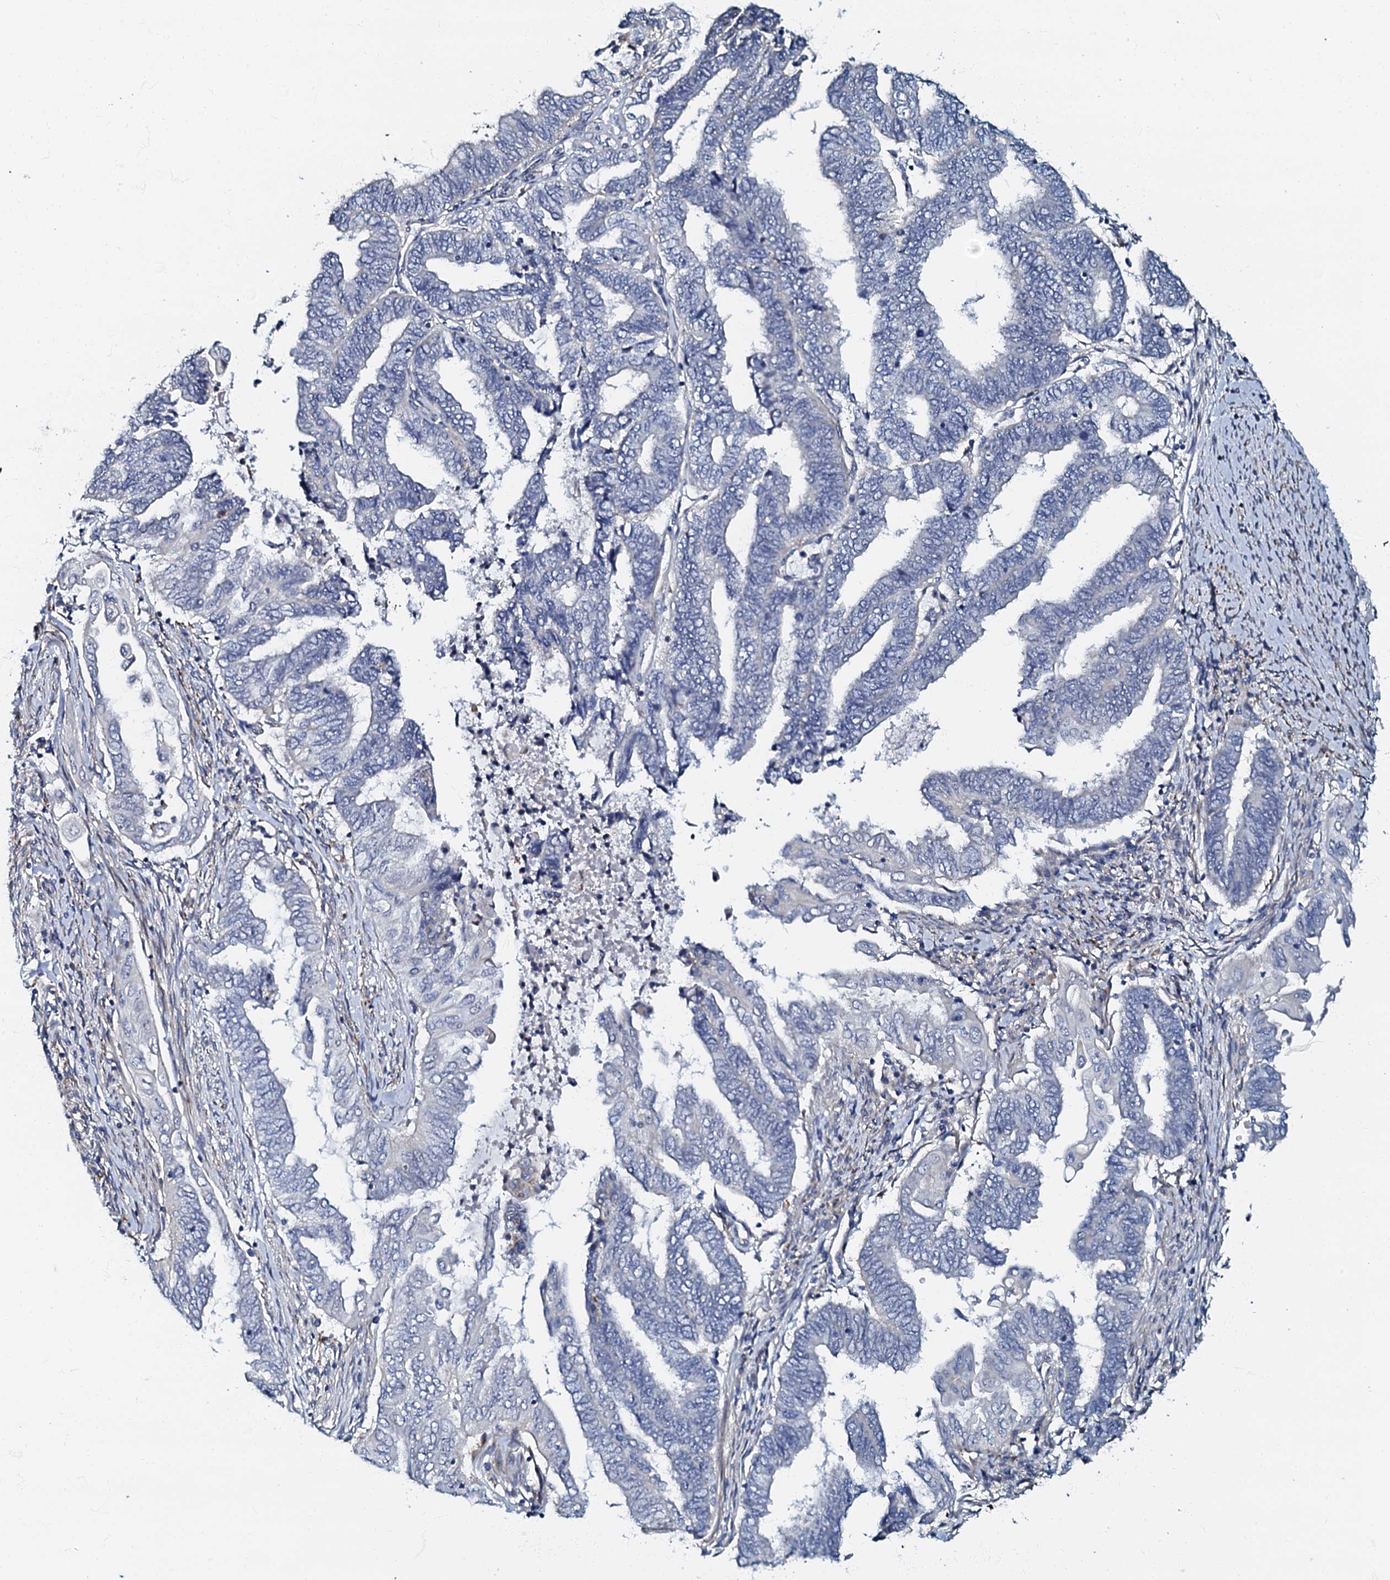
{"staining": {"intensity": "negative", "quantity": "none", "location": "none"}, "tissue": "endometrial cancer", "cell_type": "Tumor cells", "image_type": "cancer", "snomed": [{"axis": "morphology", "description": "Adenocarcinoma, NOS"}, {"axis": "topography", "description": "Uterus"}, {"axis": "topography", "description": "Endometrium"}], "caption": "The image reveals no significant positivity in tumor cells of endometrial cancer. (Stains: DAB IHC with hematoxylin counter stain, Microscopy: brightfield microscopy at high magnification).", "gene": "OLAH", "patient": {"sex": "female", "age": 70}}